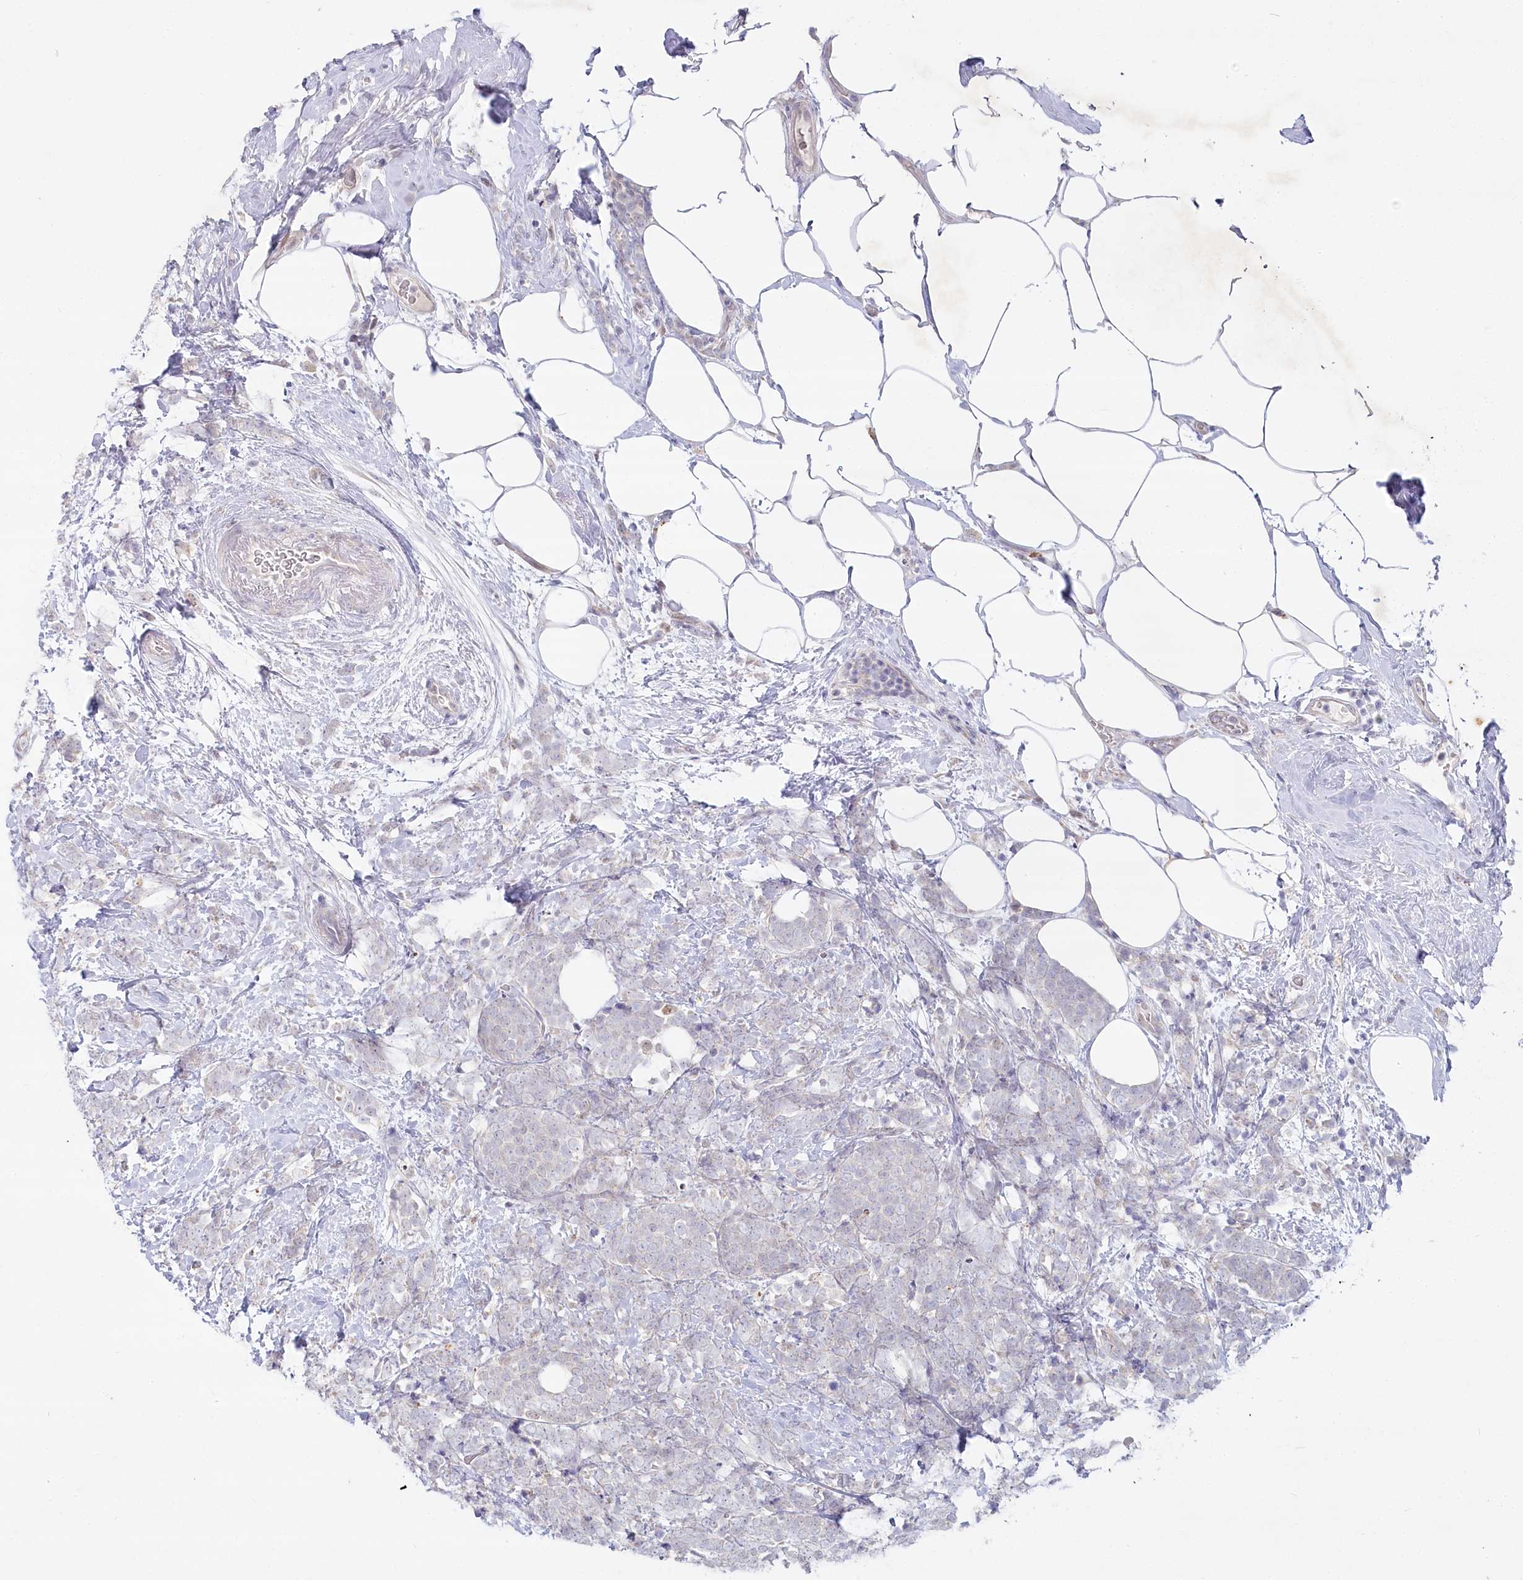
{"staining": {"intensity": "negative", "quantity": "none", "location": "none"}, "tissue": "breast cancer", "cell_type": "Tumor cells", "image_type": "cancer", "snomed": [{"axis": "morphology", "description": "Lobular carcinoma"}, {"axis": "topography", "description": "Breast"}], "caption": "High magnification brightfield microscopy of lobular carcinoma (breast) stained with DAB (brown) and counterstained with hematoxylin (blue): tumor cells show no significant staining.", "gene": "ABITRAM", "patient": {"sex": "female", "age": 58}}